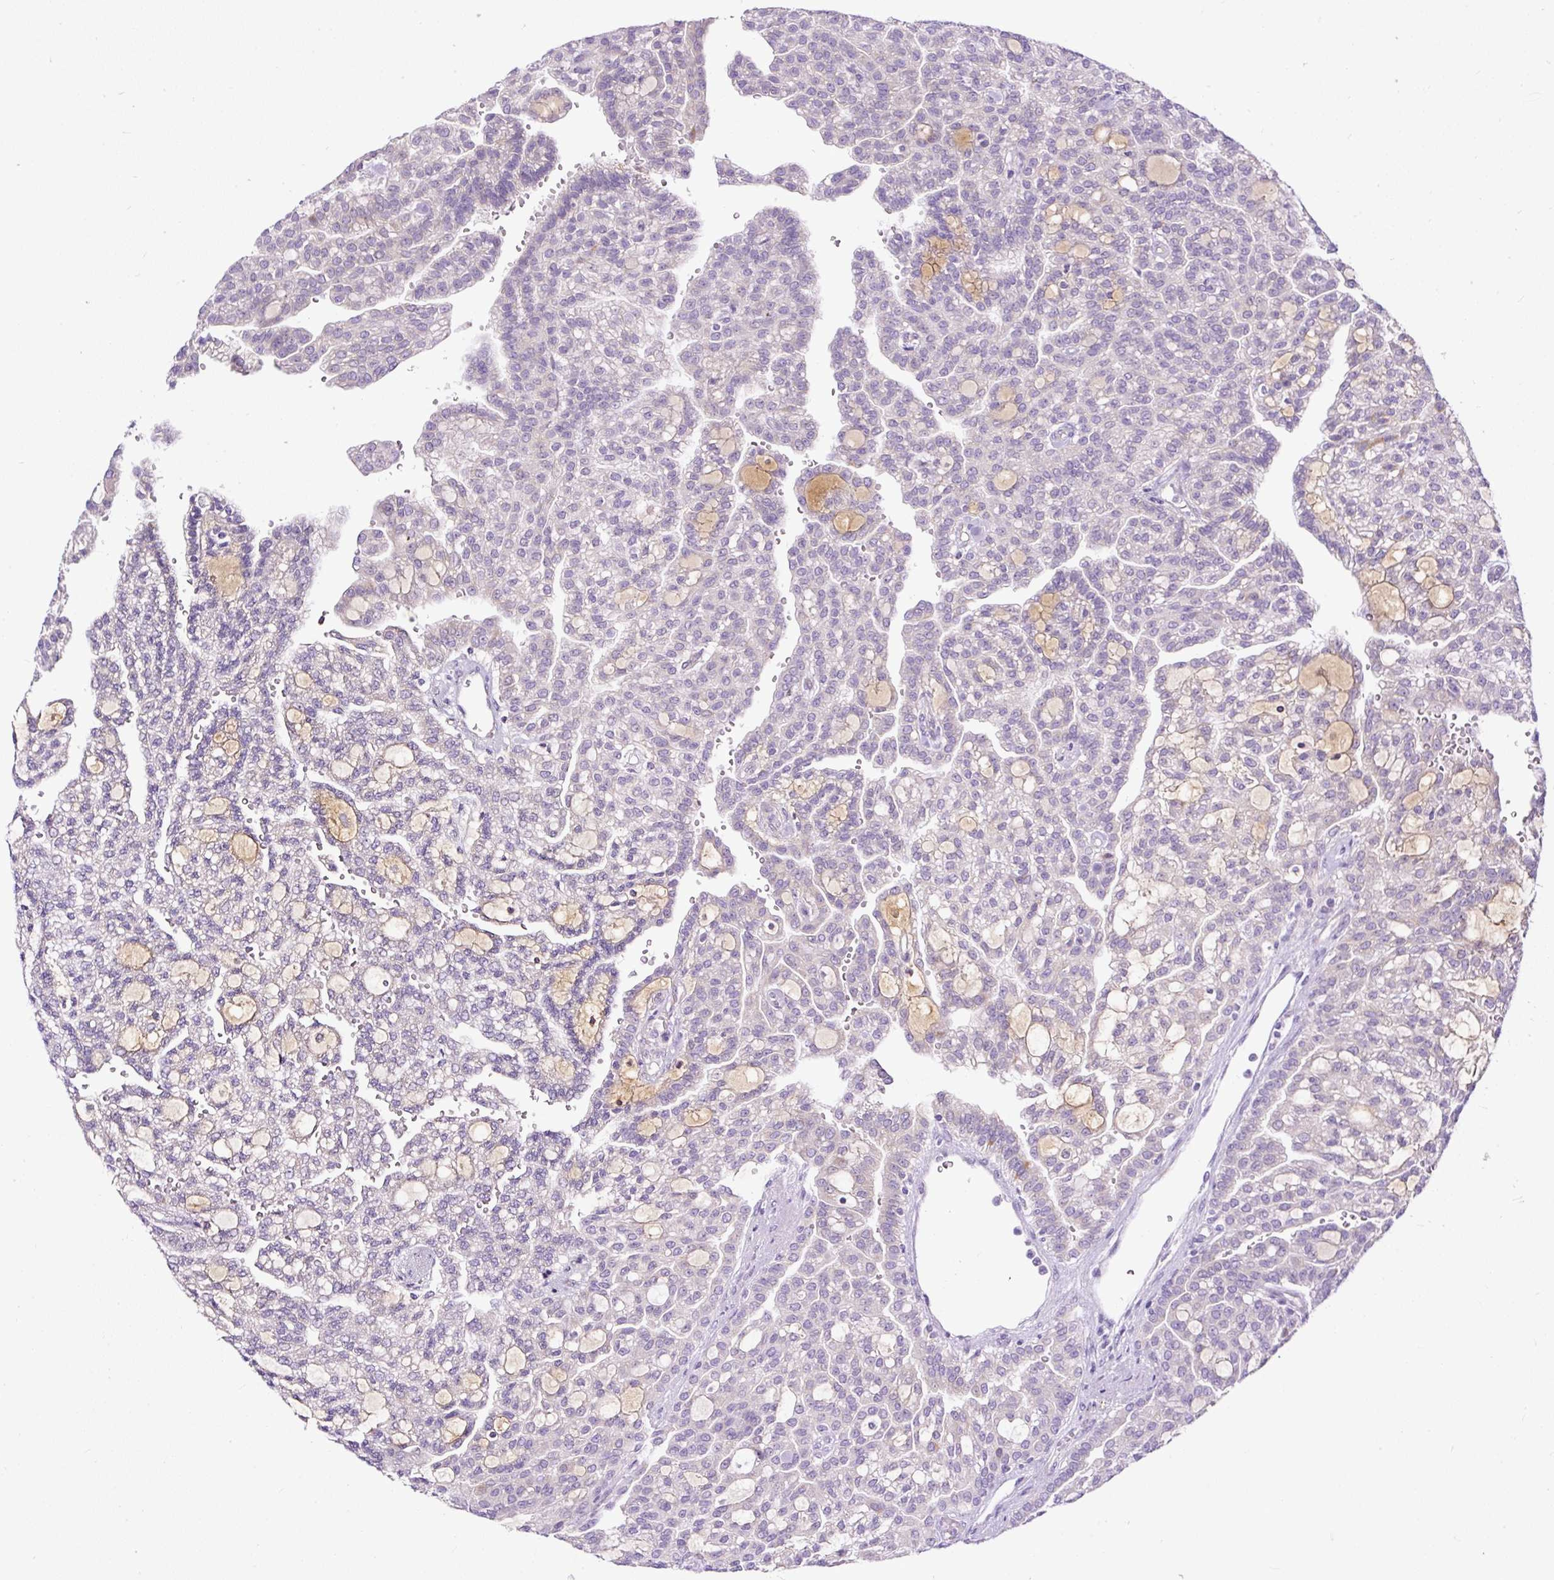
{"staining": {"intensity": "negative", "quantity": "none", "location": "none"}, "tissue": "renal cancer", "cell_type": "Tumor cells", "image_type": "cancer", "snomed": [{"axis": "morphology", "description": "Adenocarcinoma, NOS"}, {"axis": "topography", "description": "Kidney"}], "caption": "Tumor cells are negative for brown protein staining in renal cancer (adenocarcinoma).", "gene": "FMC1", "patient": {"sex": "male", "age": 63}}